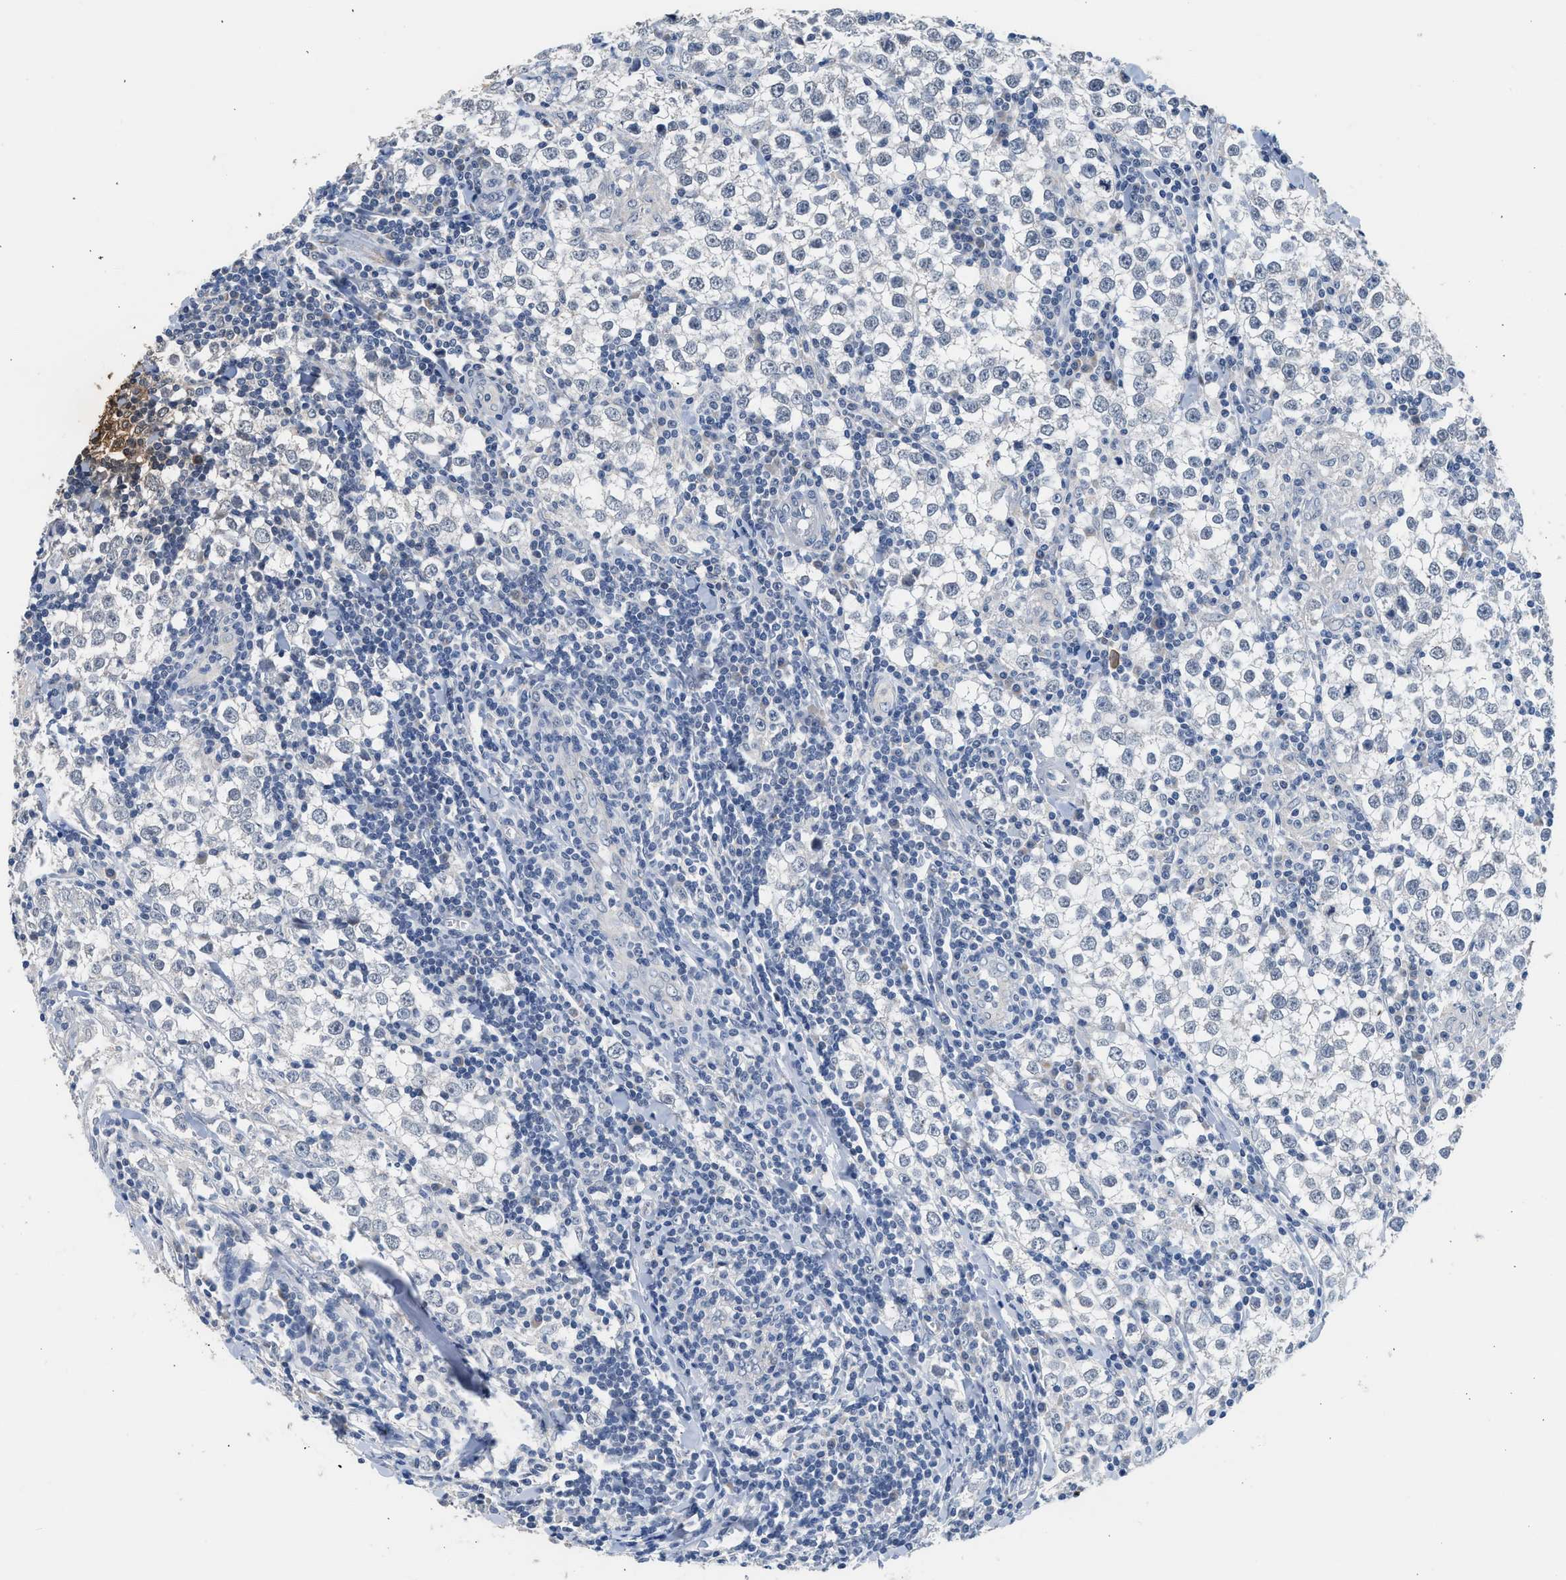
{"staining": {"intensity": "negative", "quantity": "none", "location": "none"}, "tissue": "testis cancer", "cell_type": "Tumor cells", "image_type": "cancer", "snomed": [{"axis": "morphology", "description": "Seminoma, NOS"}, {"axis": "morphology", "description": "Carcinoma, Embryonal, NOS"}, {"axis": "topography", "description": "Testis"}], "caption": "Testis cancer stained for a protein using immunohistochemistry (IHC) demonstrates no positivity tumor cells.", "gene": "CSF3R", "patient": {"sex": "male", "age": 52}}